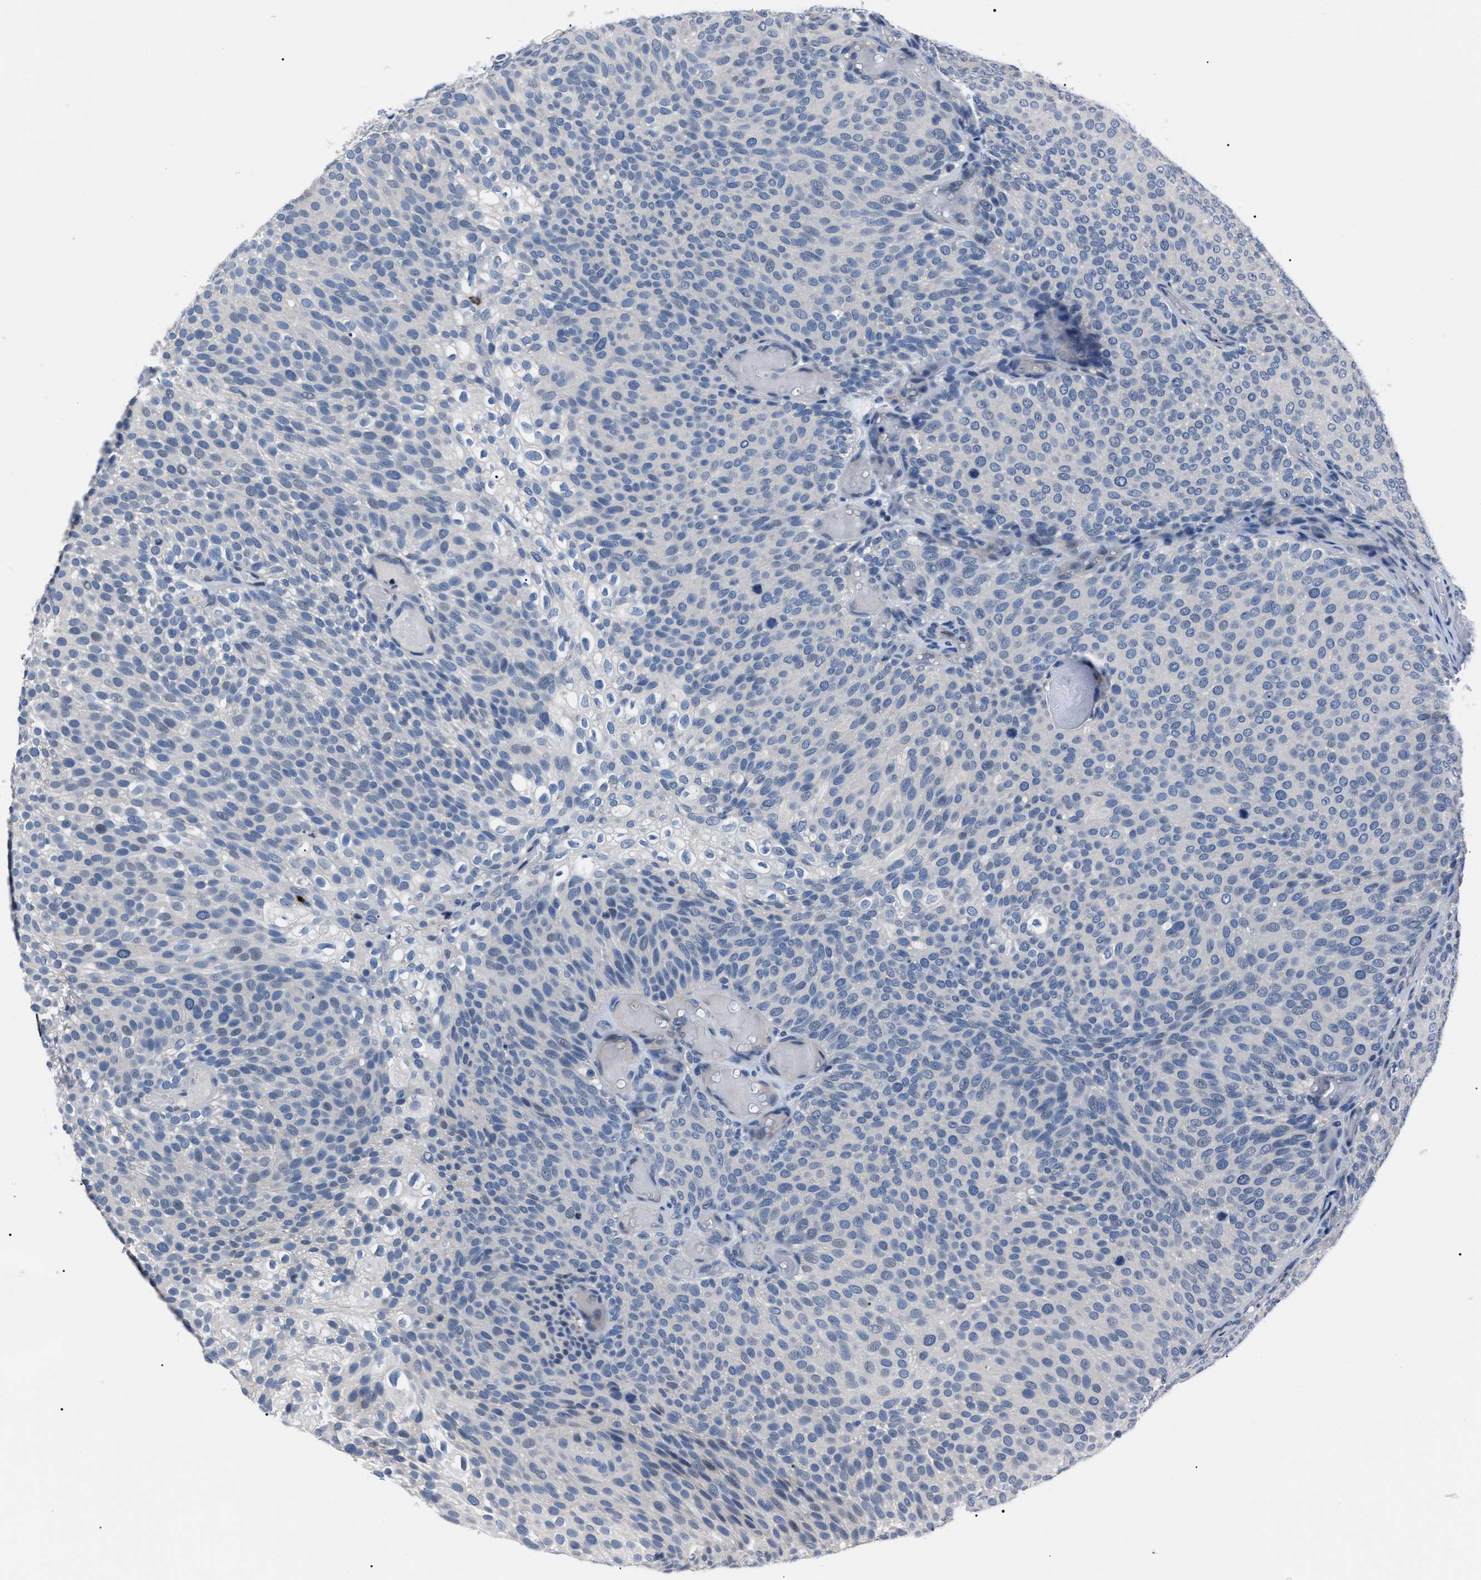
{"staining": {"intensity": "negative", "quantity": "none", "location": "none"}, "tissue": "urothelial cancer", "cell_type": "Tumor cells", "image_type": "cancer", "snomed": [{"axis": "morphology", "description": "Urothelial carcinoma, Low grade"}, {"axis": "topography", "description": "Urinary bladder"}], "caption": "Urothelial carcinoma (low-grade) stained for a protein using immunohistochemistry exhibits no staining tumor cells.", "gene": "LRWD1", "patient": {"sex": "male", "age": 78}}